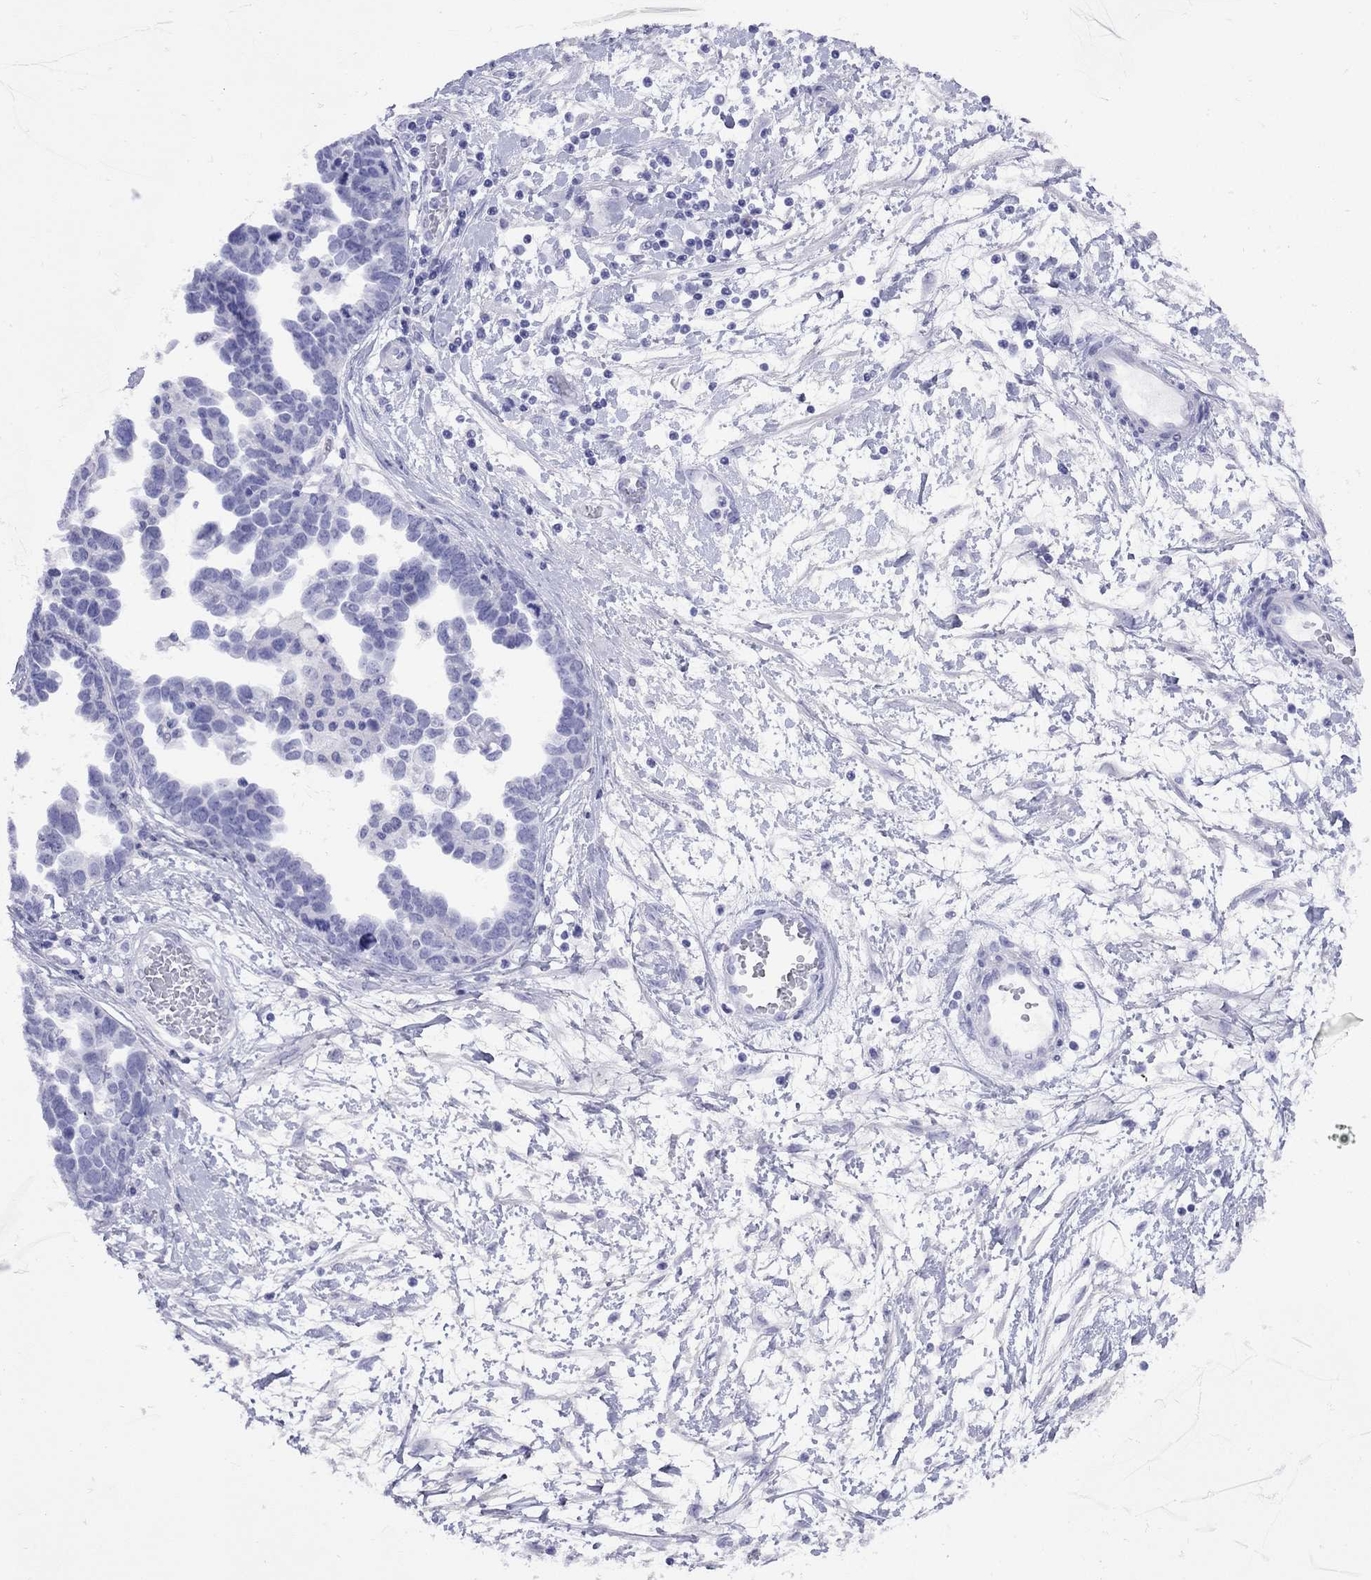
{"staining": {"intensity": "negative", "quantity": "none", "location": "none"}, "tissue": "ovarian cancer", "cell_type": "Tumor cells", "image_type": "cancer", "snomed": [{"axis": "morphology", "description": "Cystadenocarcinoma, serous, NOS"}, {"axis": "topography", "description": "Ovary"}], "caption": "A high-resolution histopathology image shows immunohistochemistry staining of ovarian cancer, which reveals no significant expression in tumor cells.", "gene": "GRIA2", "patient": {"sex": "female", "age": 54}}